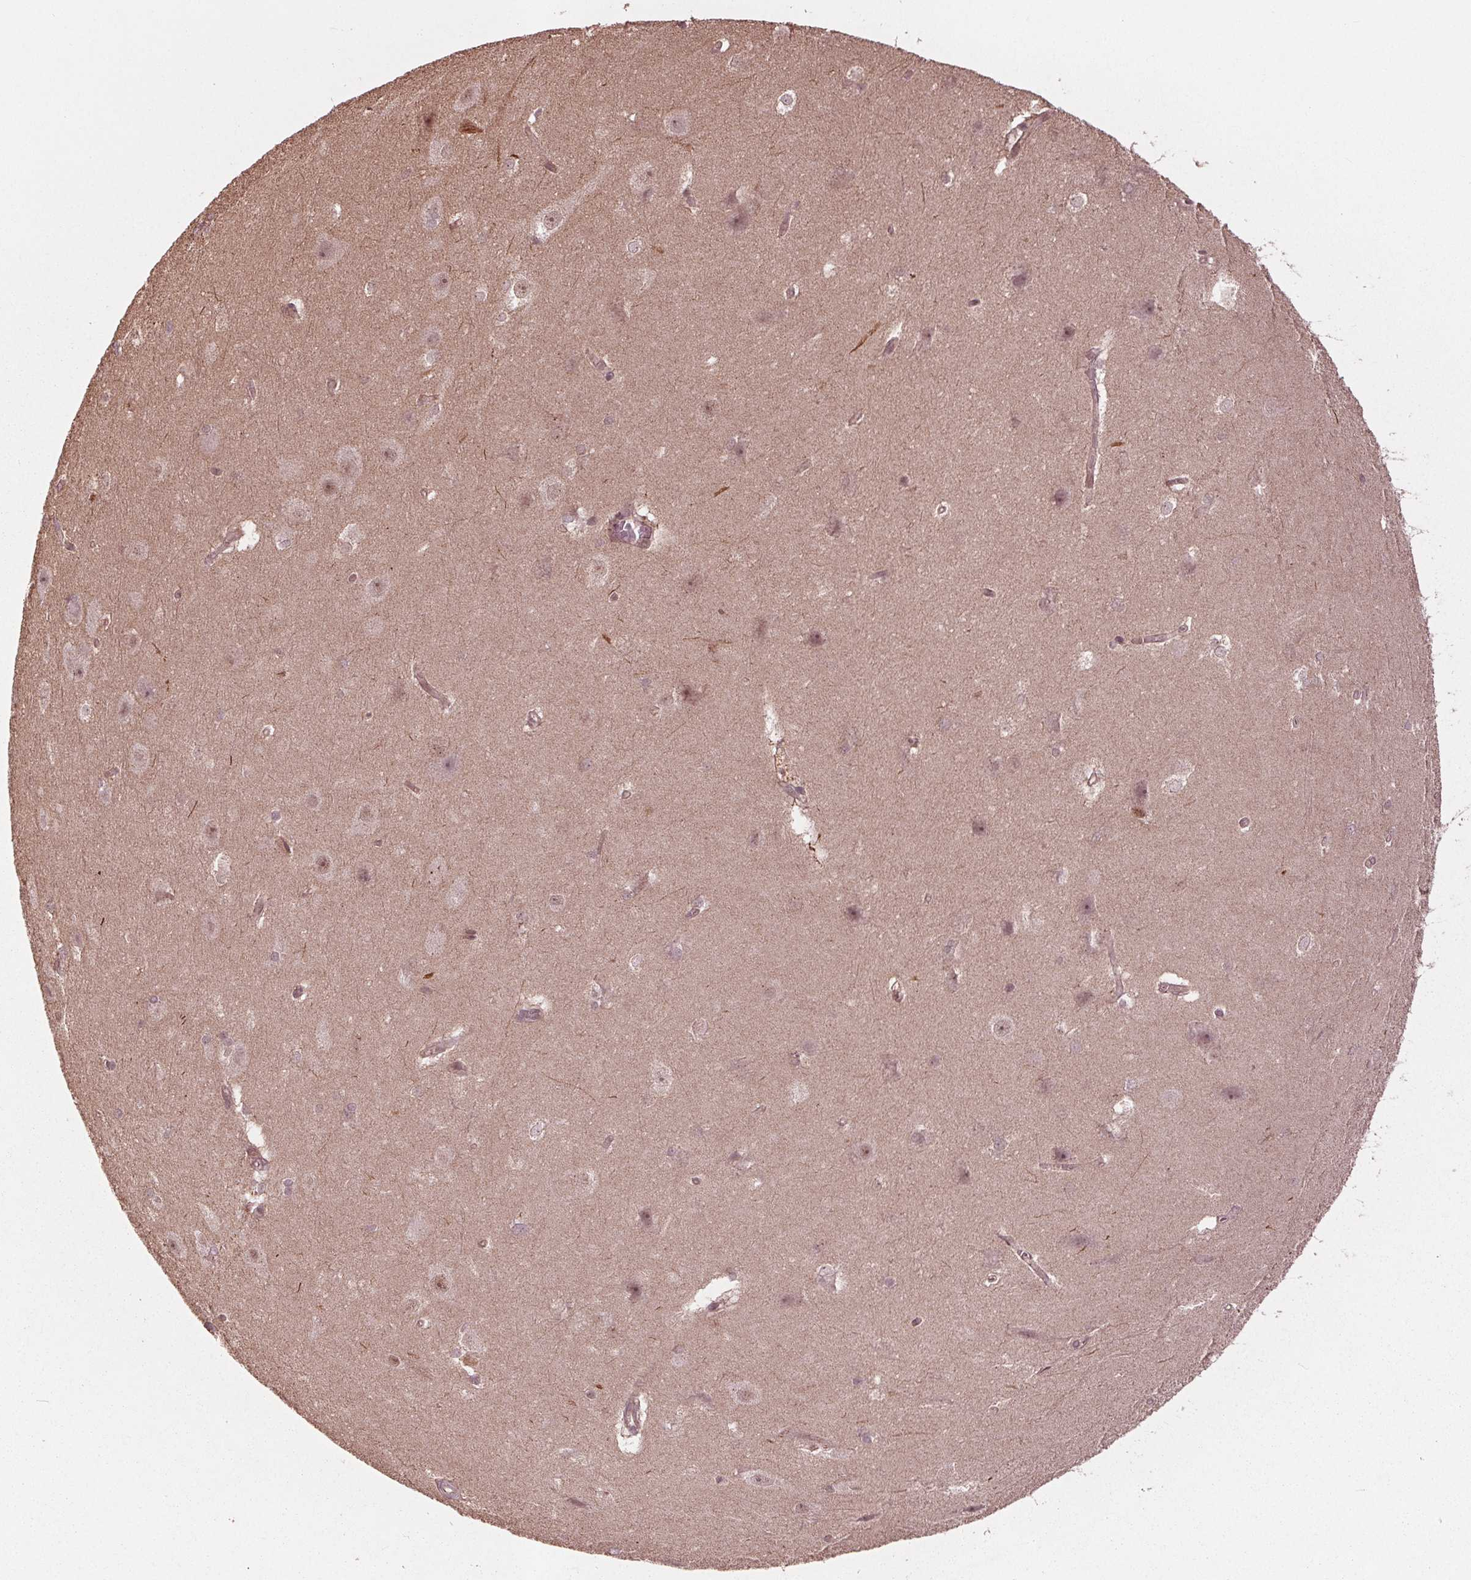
{"staining": {"intensity": "negative", "quantity": "none", "location": "none"}, "tissue": "hippocampus", "cell_type": "Glial cells", "image_type": "normal", "snomed": [{"axis": "morphology", "description": "Normal tissue, NOS"}, {"axis": "topography", "description": "Cerebral cortex"}, {"axis": "topography", "description": "Hippocampus"}], "caption": "Immunohistochemistry photomicrograph of unremarkable hippocampus stained for a protein (brown), which exhibits no staining in glial cells. (Brightfield microscopy of DAB IHC at high magnification).", "gene": "BTBD1", "patient": {"sex": "female", "age": 19}}